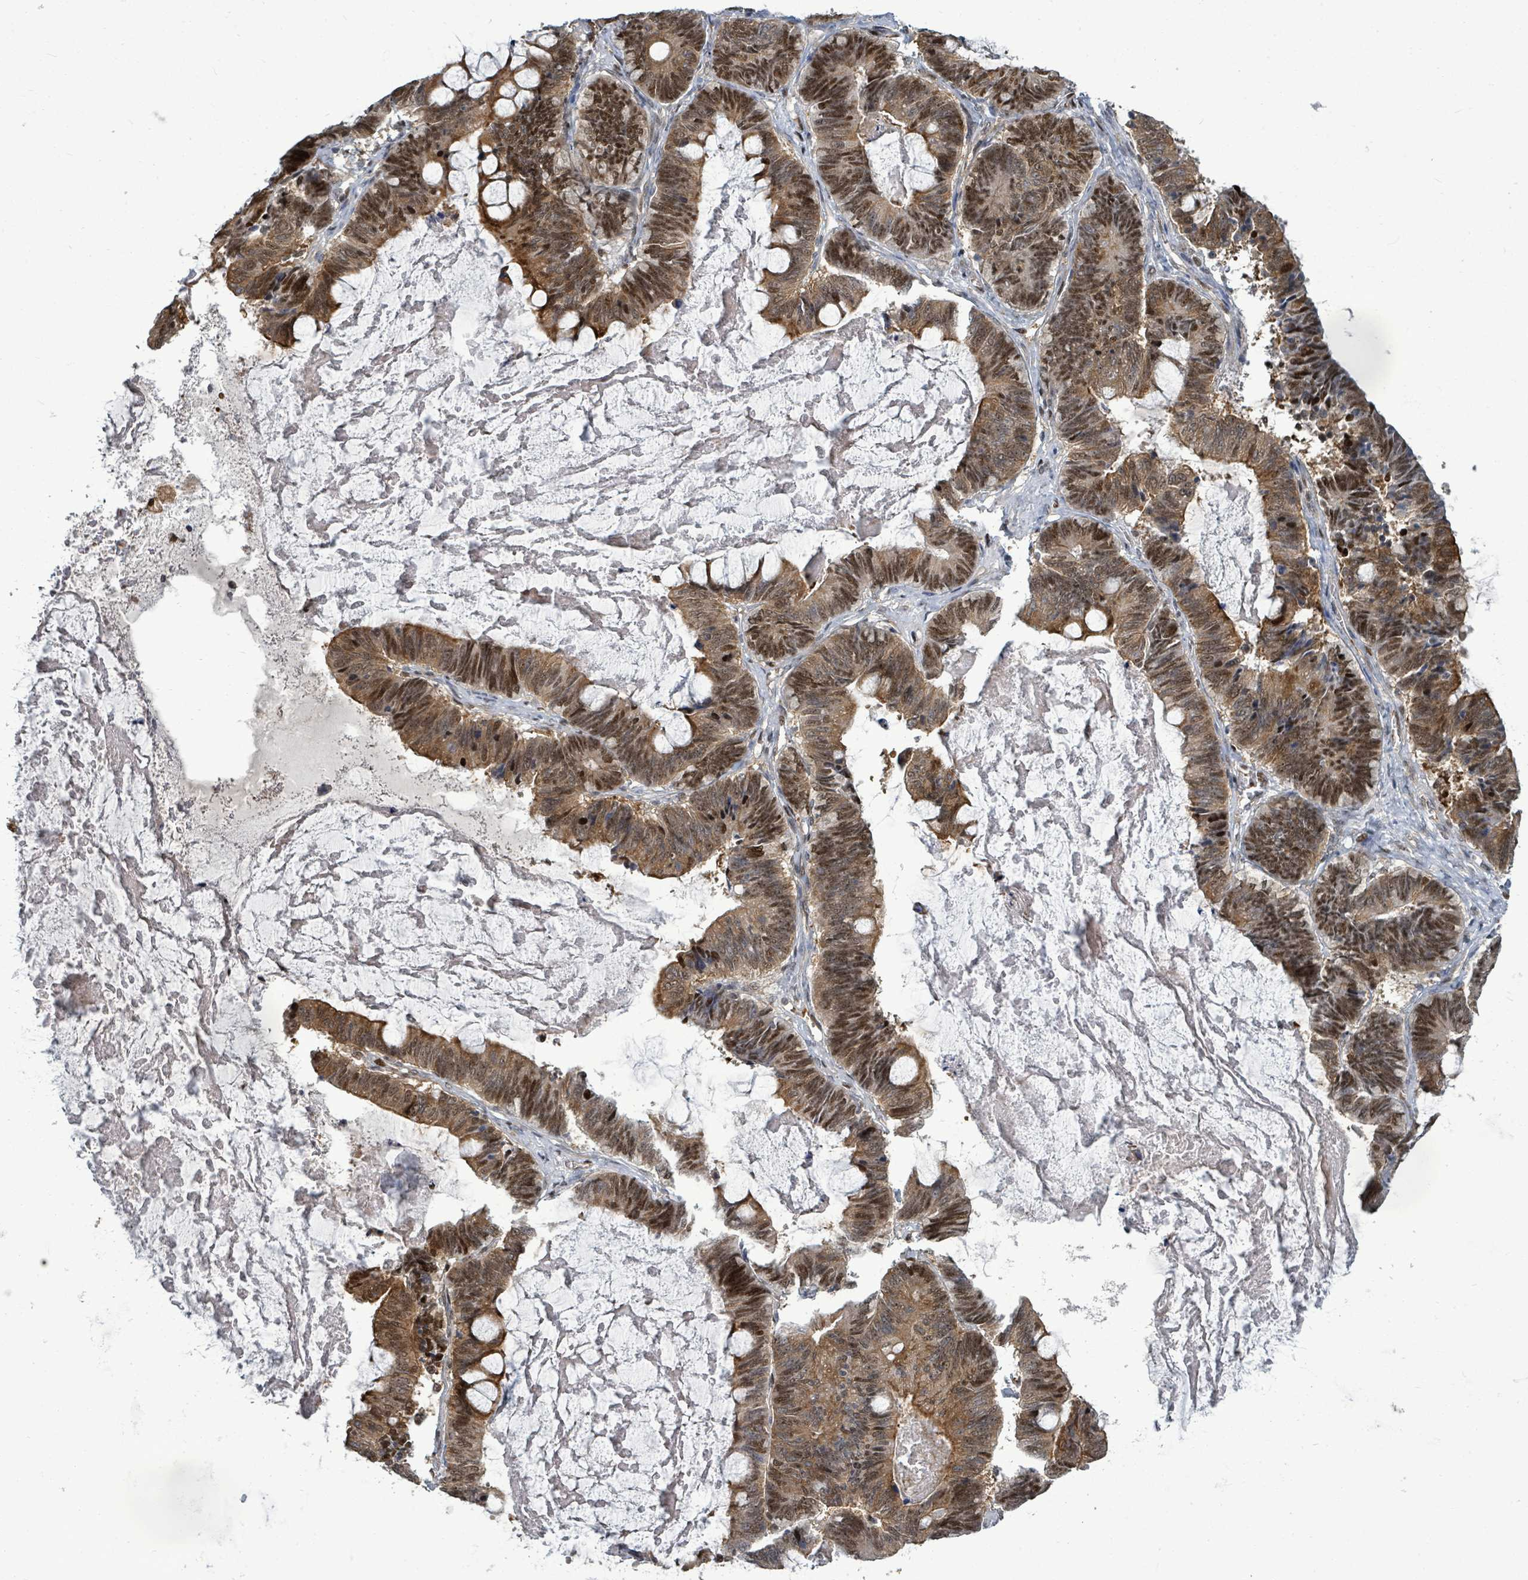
{"staining": {"intensity": "moderate", "quantity": ">75%", "location": "cytoplasmic/membranous,nuclear"}, "tissue": "ovarian cancer", "cell_type": "Tumor cells", "image_type": "cancer", "snomed": [{"axis": "morphology", "description": "Cystadenocarcinoma, mucinous, NOS"}, {"axis": "topography", "description": "Ovary"}], "caption": "Immunohistochemistry (DAB (3,3'-diaminobenzidine)) staining of ovarian cancer (mucinous cystadenocarcinoma) displays moderate cytoplasmic/membranous and nuclear protein expression in about >75% of tumor cells.", "gene": "TRDMT1", "patient": {"sex": "female", "age": 61}}